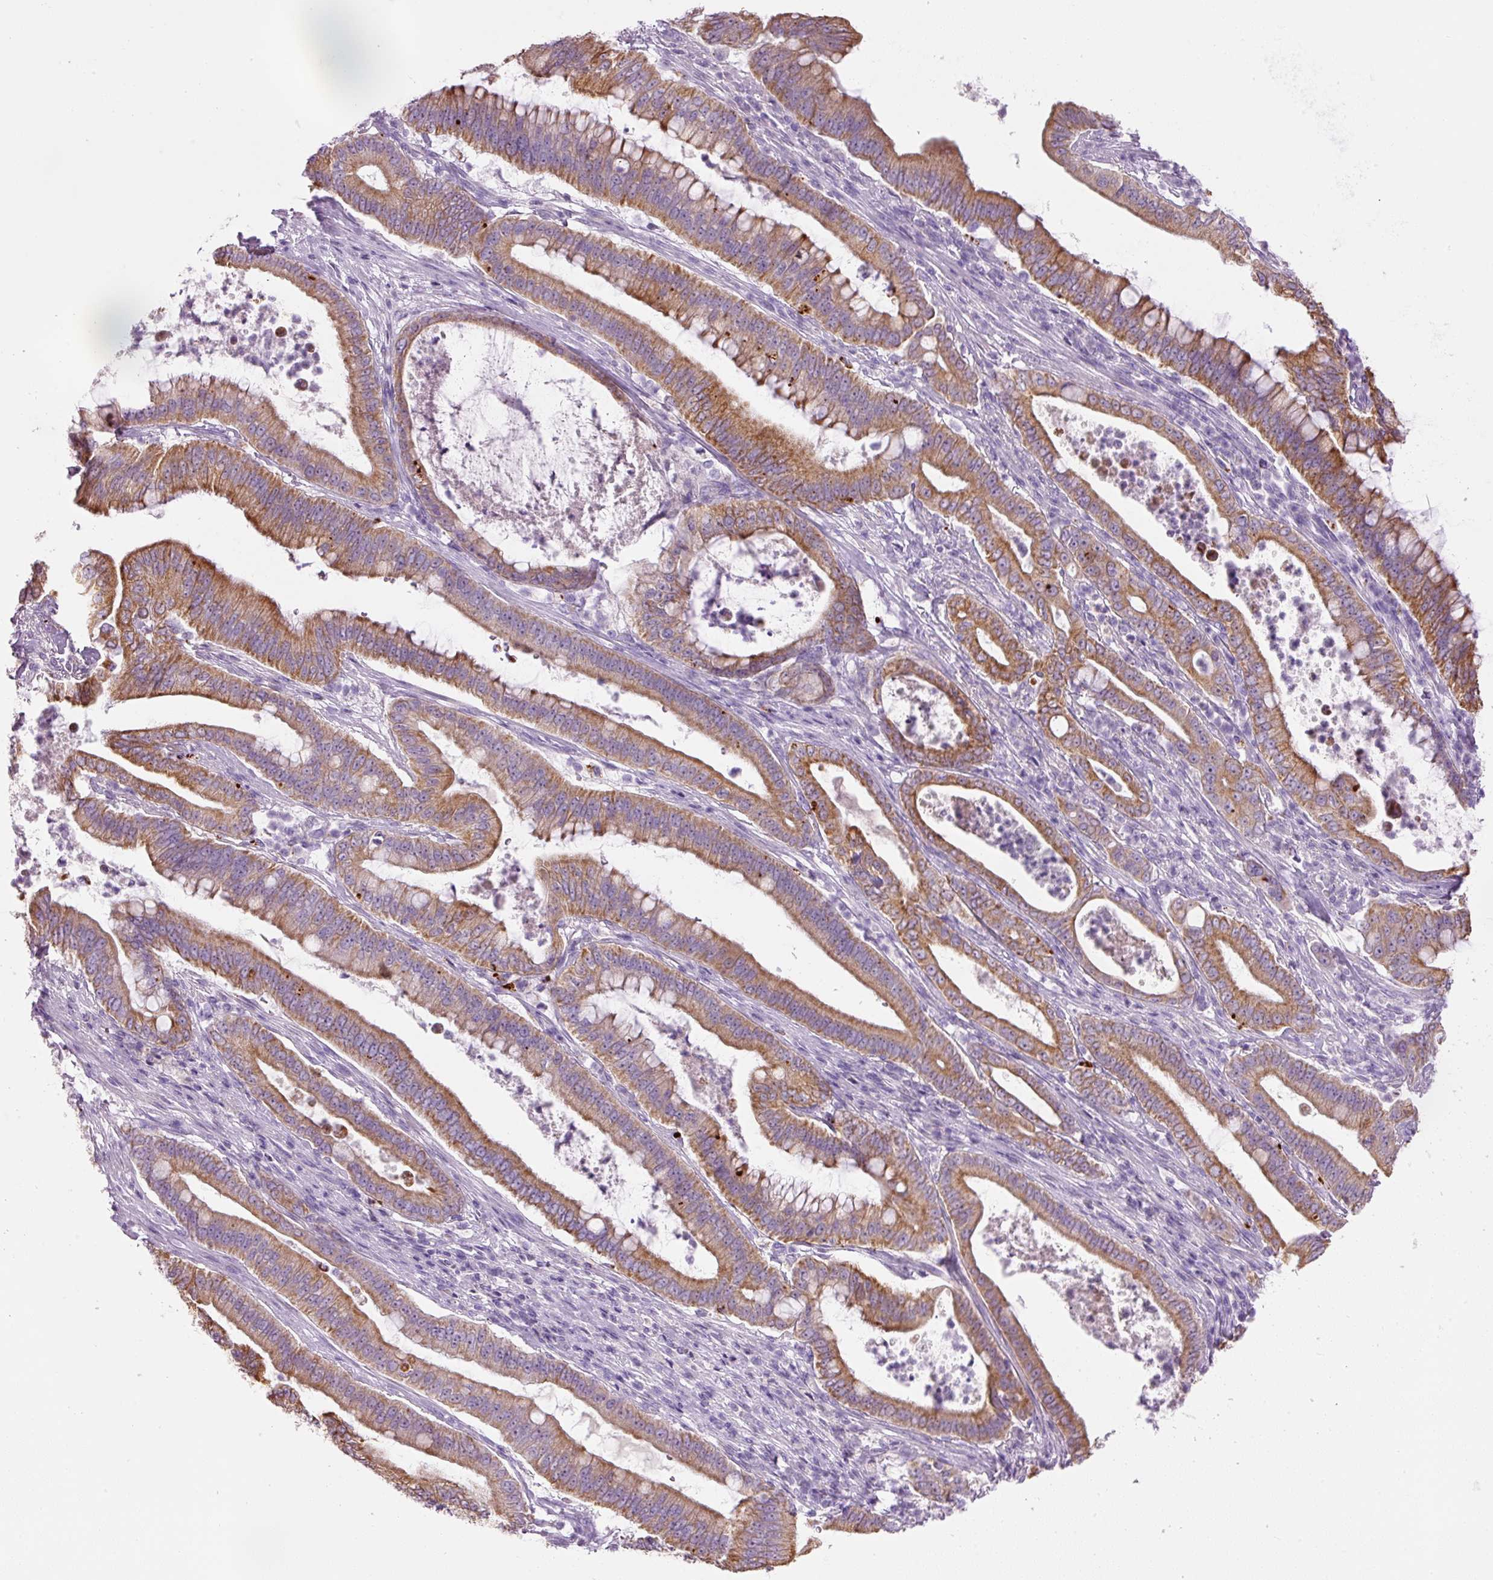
{"staining": {"intensity": "moderate", "quantity": ">75%", "location": "cytoplasmic/membranous"}, "tissue": "pancreatic cancer", "cell_type": "Tumor cells", "image_type": "cancer", "snomed": [{"axis": "morphology", "description": "Adenocarcinoma, NOS"}, {"axis": "topography", "description": "Pancreas"}], "caption": "Immunohistochemical staining of human pancreatic cancer (adenocarcinoma) shows medium levels of moderate cytoplasmic/membranous protein staining in about >75% of tumor cells.", "gene": "CARD16", "patient": {"sex": "male", "age": 71}}